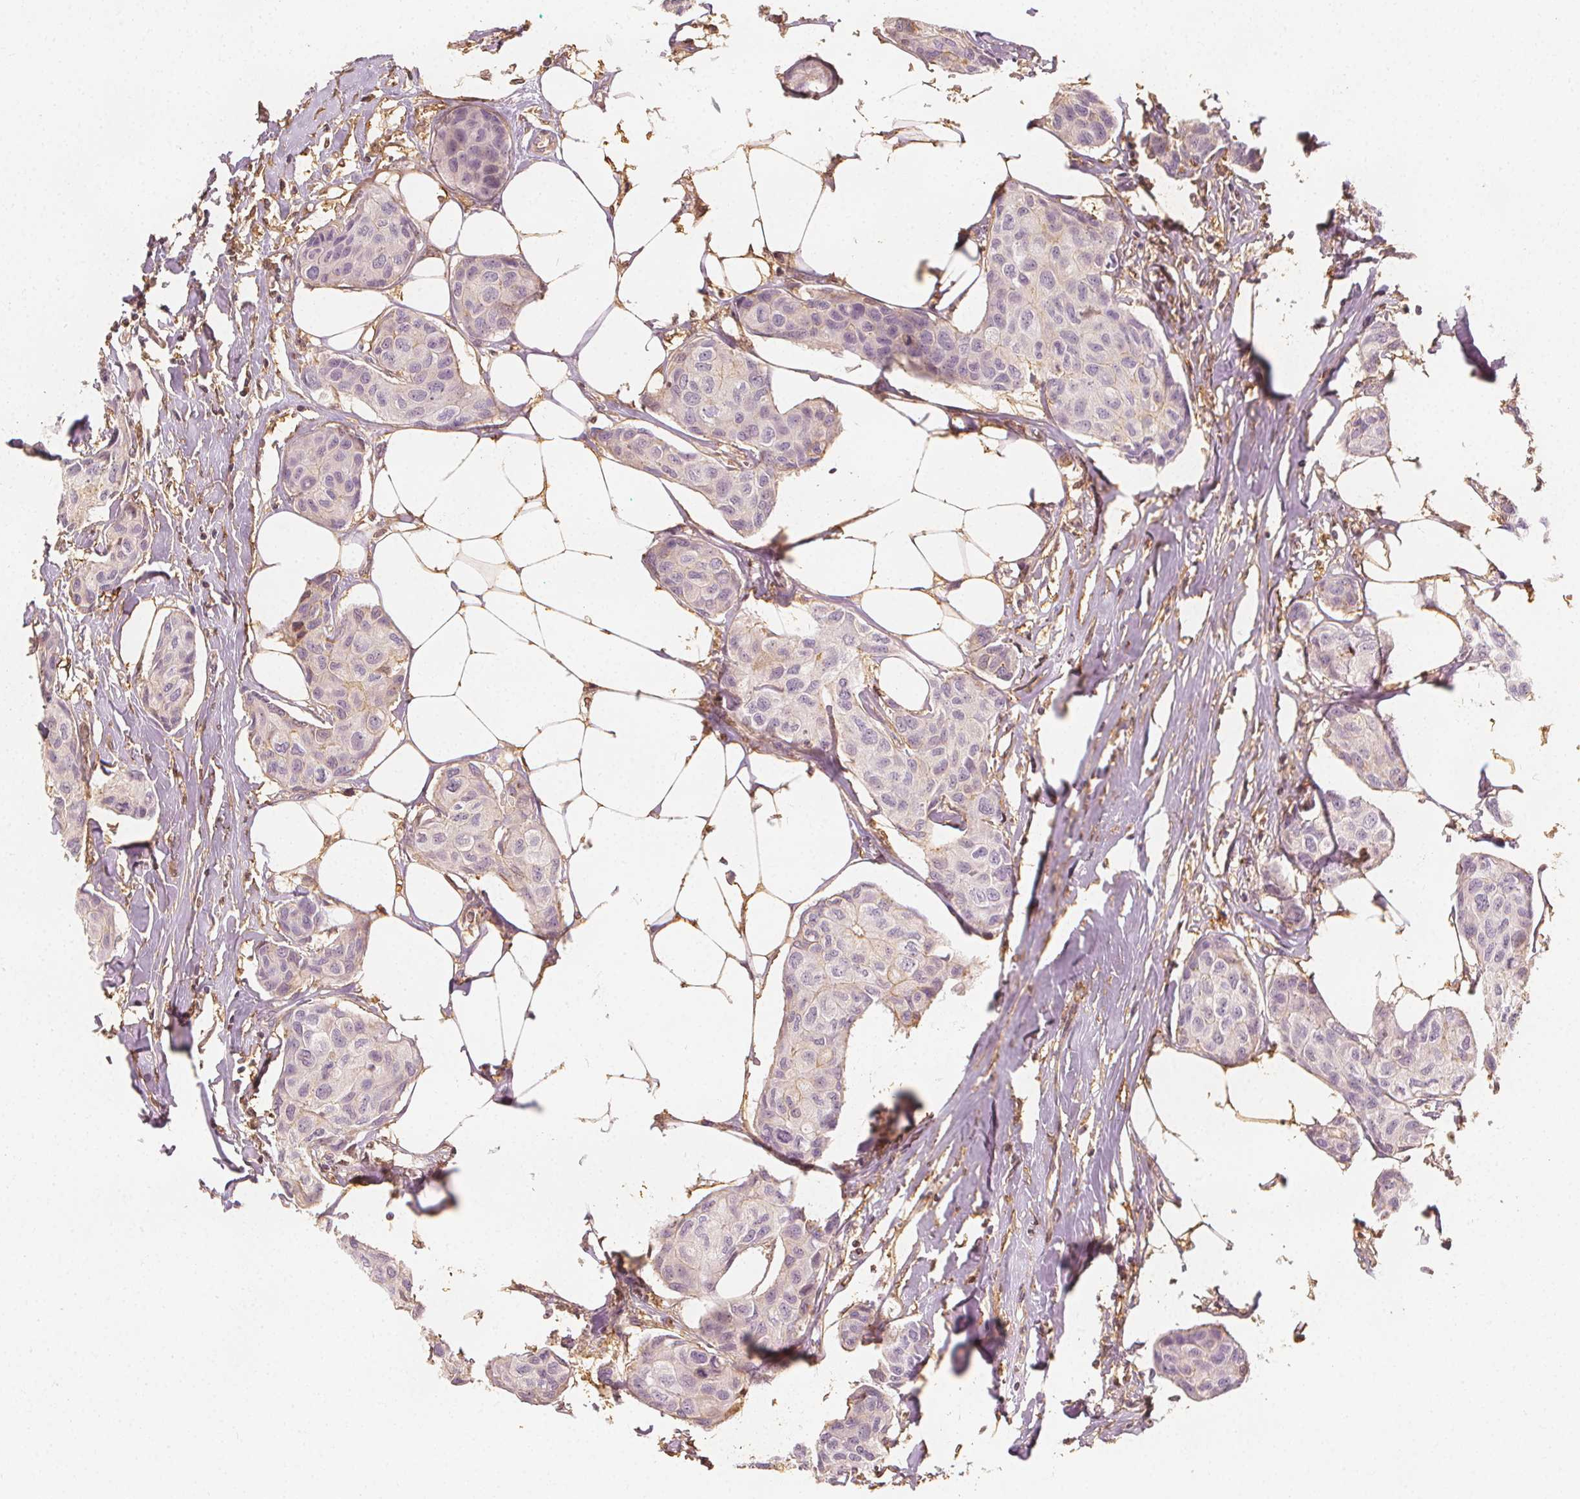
{"staining": {"intensity": "negative", "quantity": "none", "location": "none"}, "tissue": "breast cancer", "cell_type": "Tumor cells", "image_type": "cancer", "snomed": [{"axis": "morphology", "description": "Duct carcinoma"}, {"axis": "topography", "description": "Breast"}], "caption": "Tumor cells are negative for brown protein staining in breast cancer (infiltrating ductal carcinoma). (DAB (3,3'-diaminobenzidine) immunohistochemistry (IHC), high magnification).", "gene": "ARHGAP26", "patient": {"sex": "female", "age": 80}}